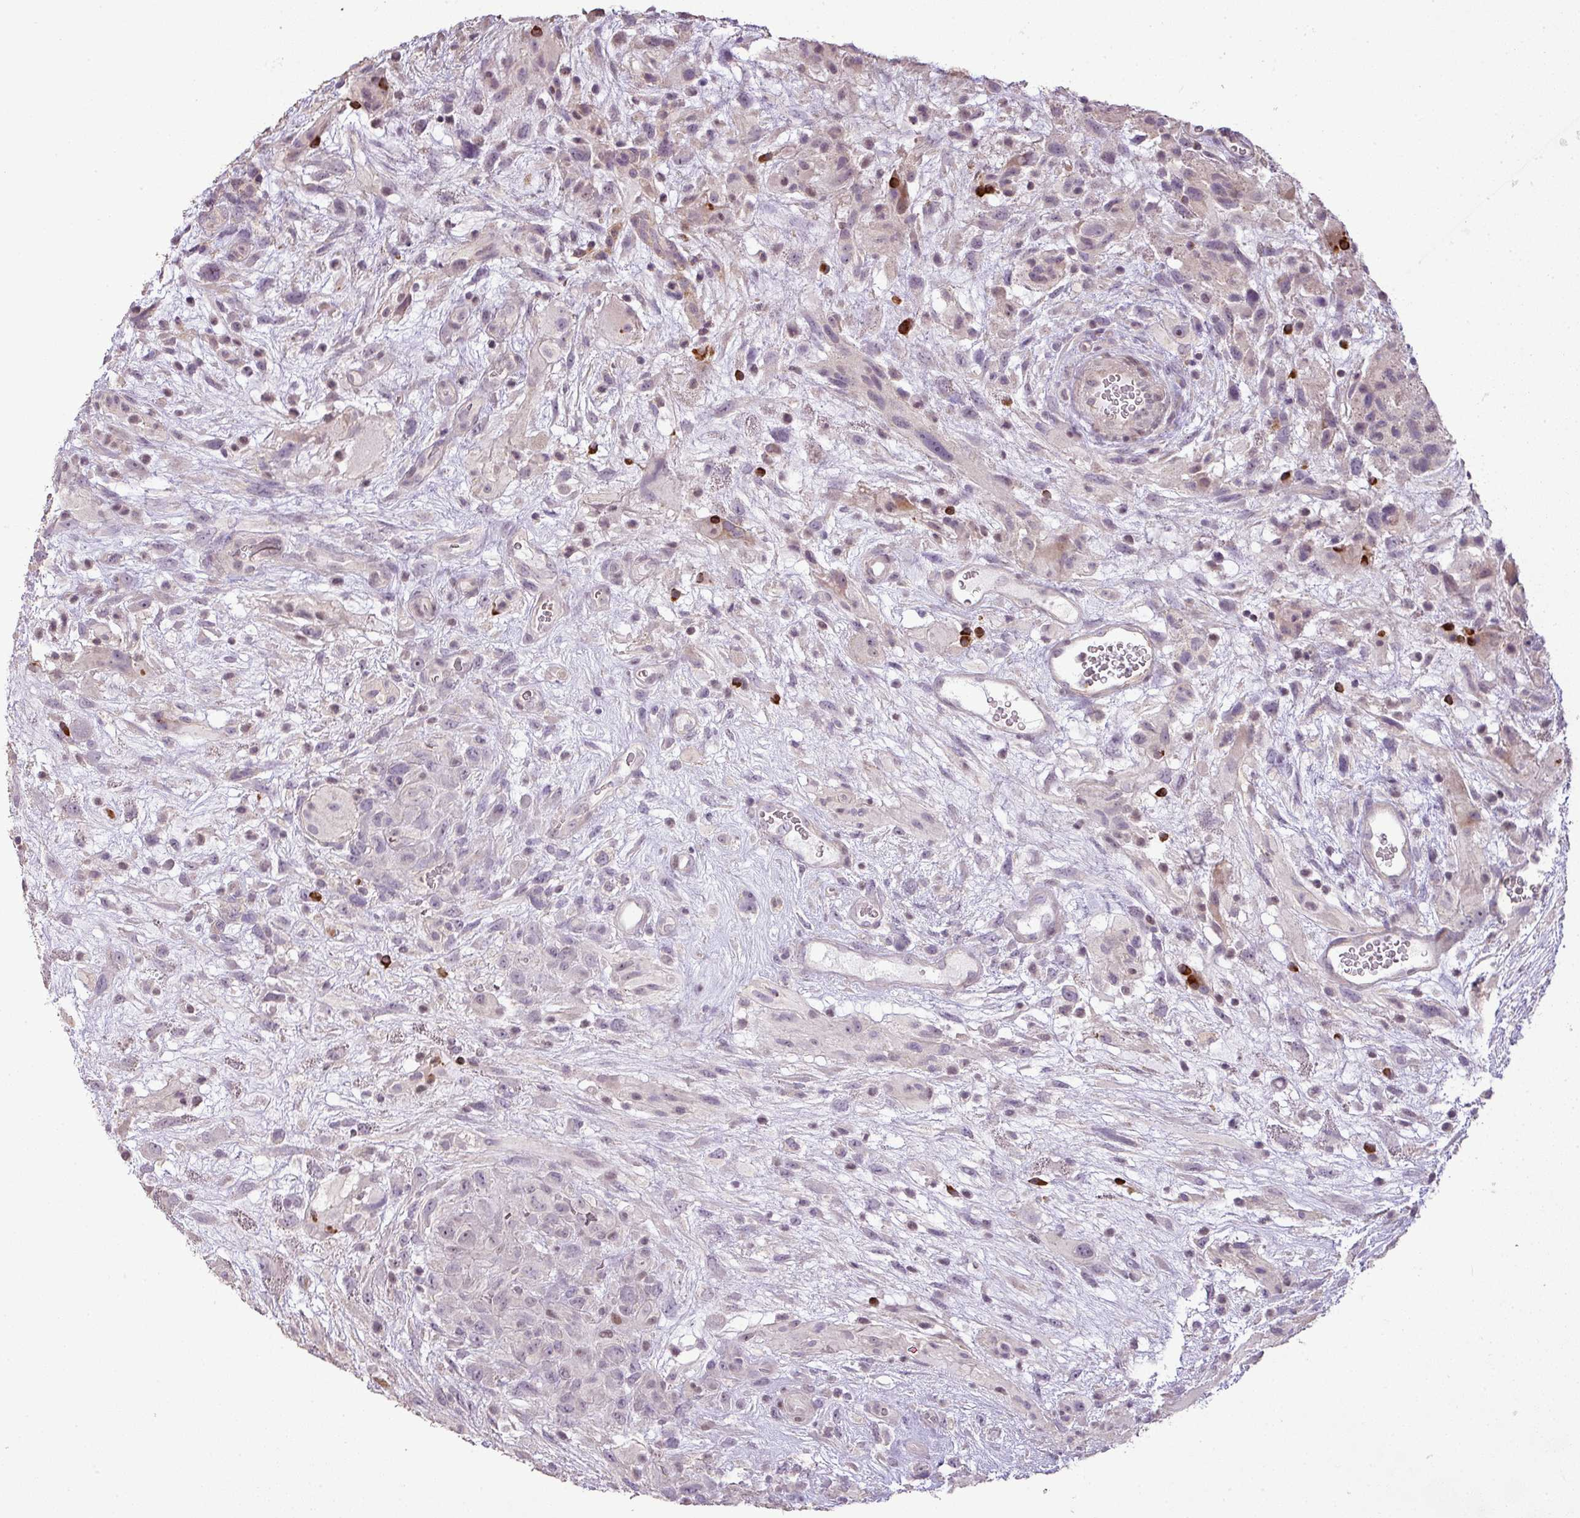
{"staining": {"intensity": "negative", "quantity": "none", "location": "none"}, "tissue": "glioma", "cell_type": "Tumor cells", "image_type": "cancer", "snomed": [{"axis": "morphology", "description": "Glioma, malignant, High grade"}, {"axis": "topography", "description": "Brain"}], "caption": "Immunohistochemical staining of human glioma displays no significant staining in tumor cells. Nuclei are stained in blue.", "gene": "LY9", "patient": {"sex": "male", "age": 61}}